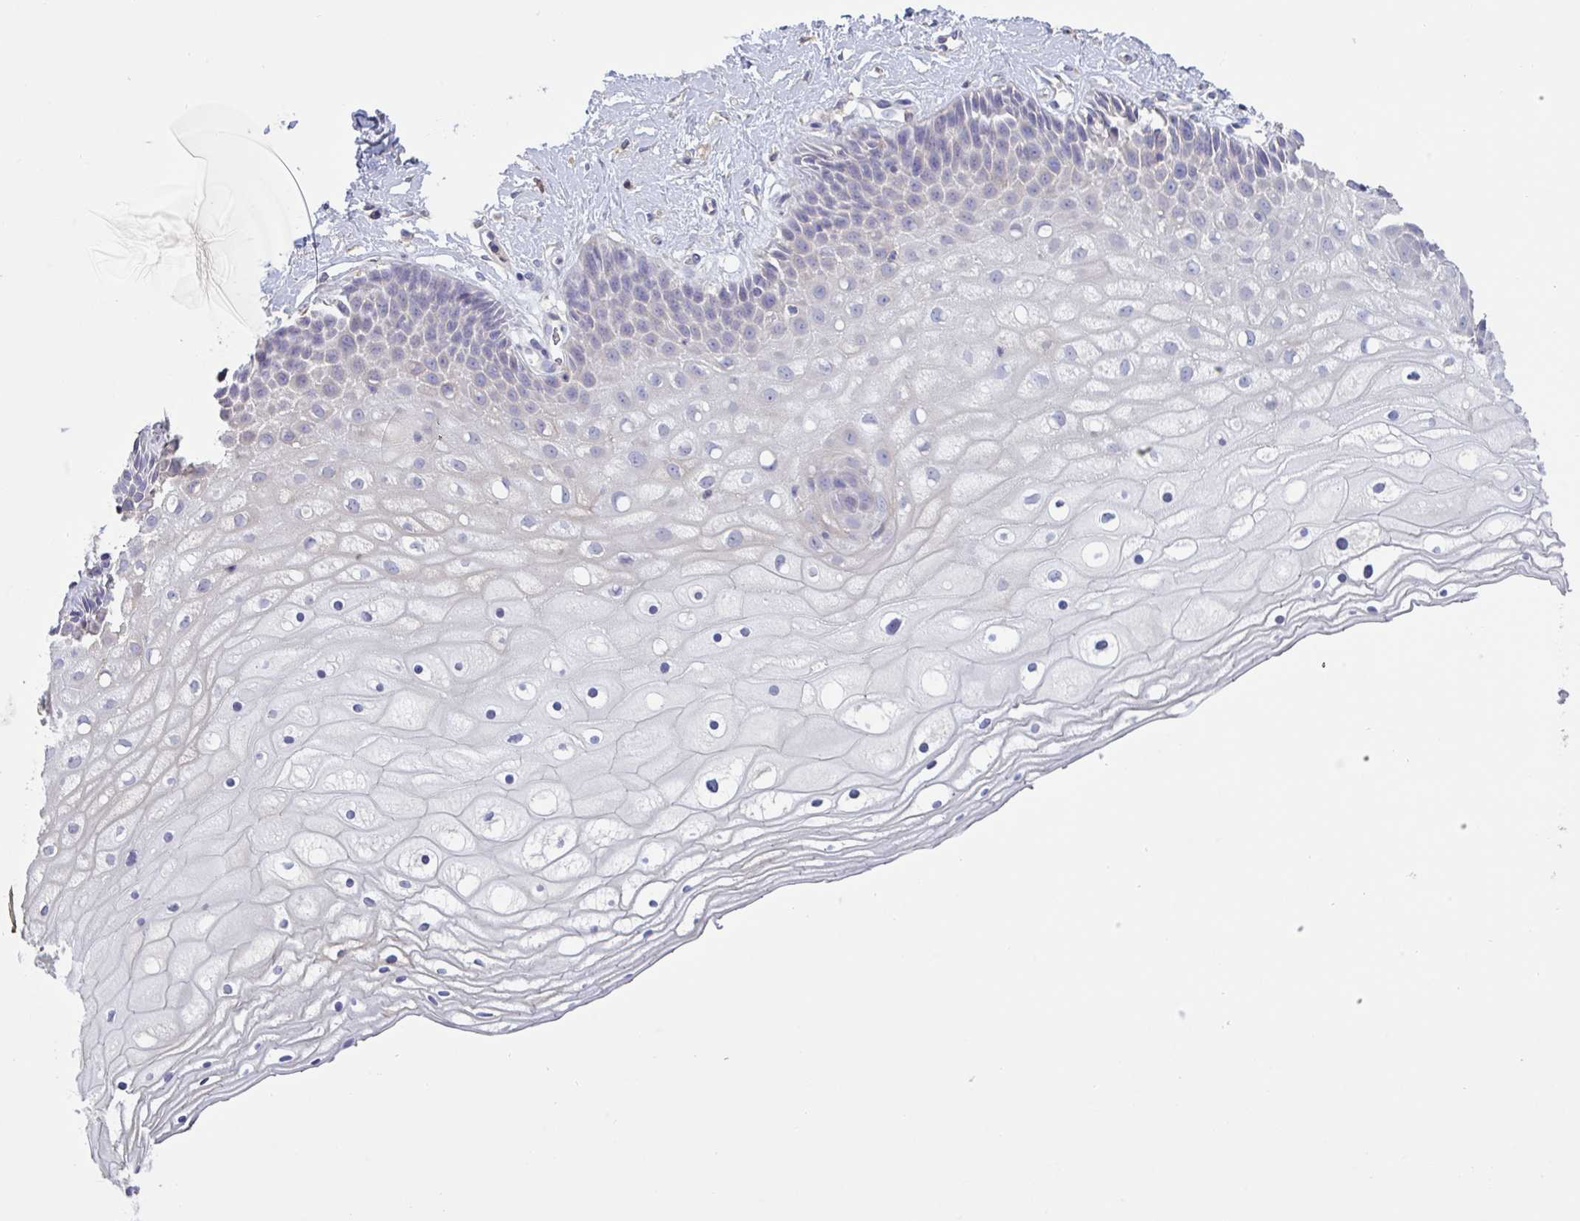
{"staining": {"intensity": "negative", "quantity": "none", "location": "none"}, "tissue": "cervix", "cell_type": "Glandular cells", "image_type": "normal", "snomed": [{"axis": "morphology", "description": "Normal tissue, NOS"}, {"axis": "topography", "description": "Cervix"}], "caption": "The photomicrograph exhibits no significant staining in glandular cells of cervix.", "gene": "CHMP5", "patient": {"sex": "female", "age": 36}}